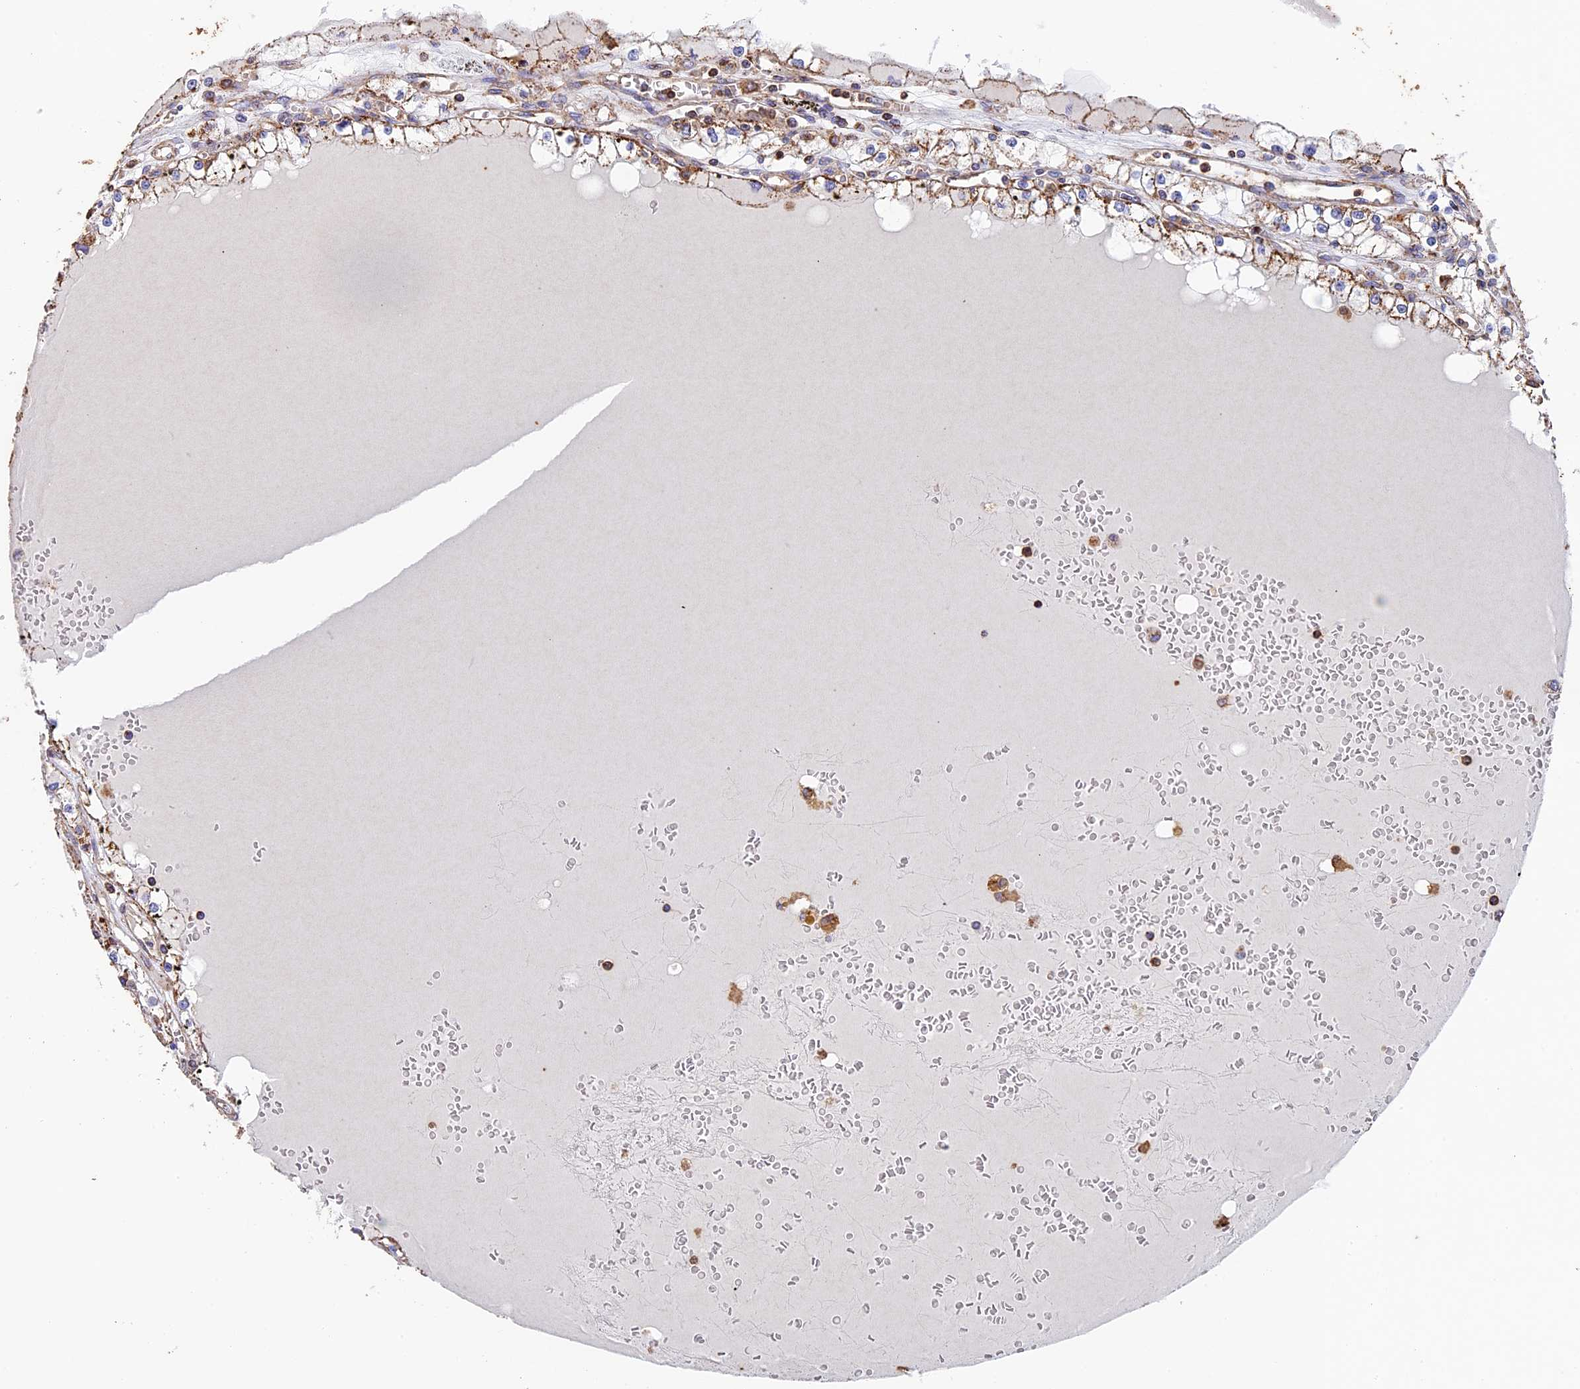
{"staining": {"intensity": "moderate", "quantity": ">75%", "location": "cytoplasmic/membranous"}, "tissue": "renal cancer", "cell_type": "Tumor cells", "image_type": "cancer", "snomed": [{"axis": "morphology", "description": "Adenocarcinoma, NOS"}, {"axis": "topography", "description": "Kidney"}], "caption": "Renal cancer (adenocarcinoma) tissue displays moderate cytoplasmic/membranous staining in about >75% of tumor cells, visualized by immunohistochemistry.", "gene": "ADAT1", "patient": {"sex": "male", "age": 56}}